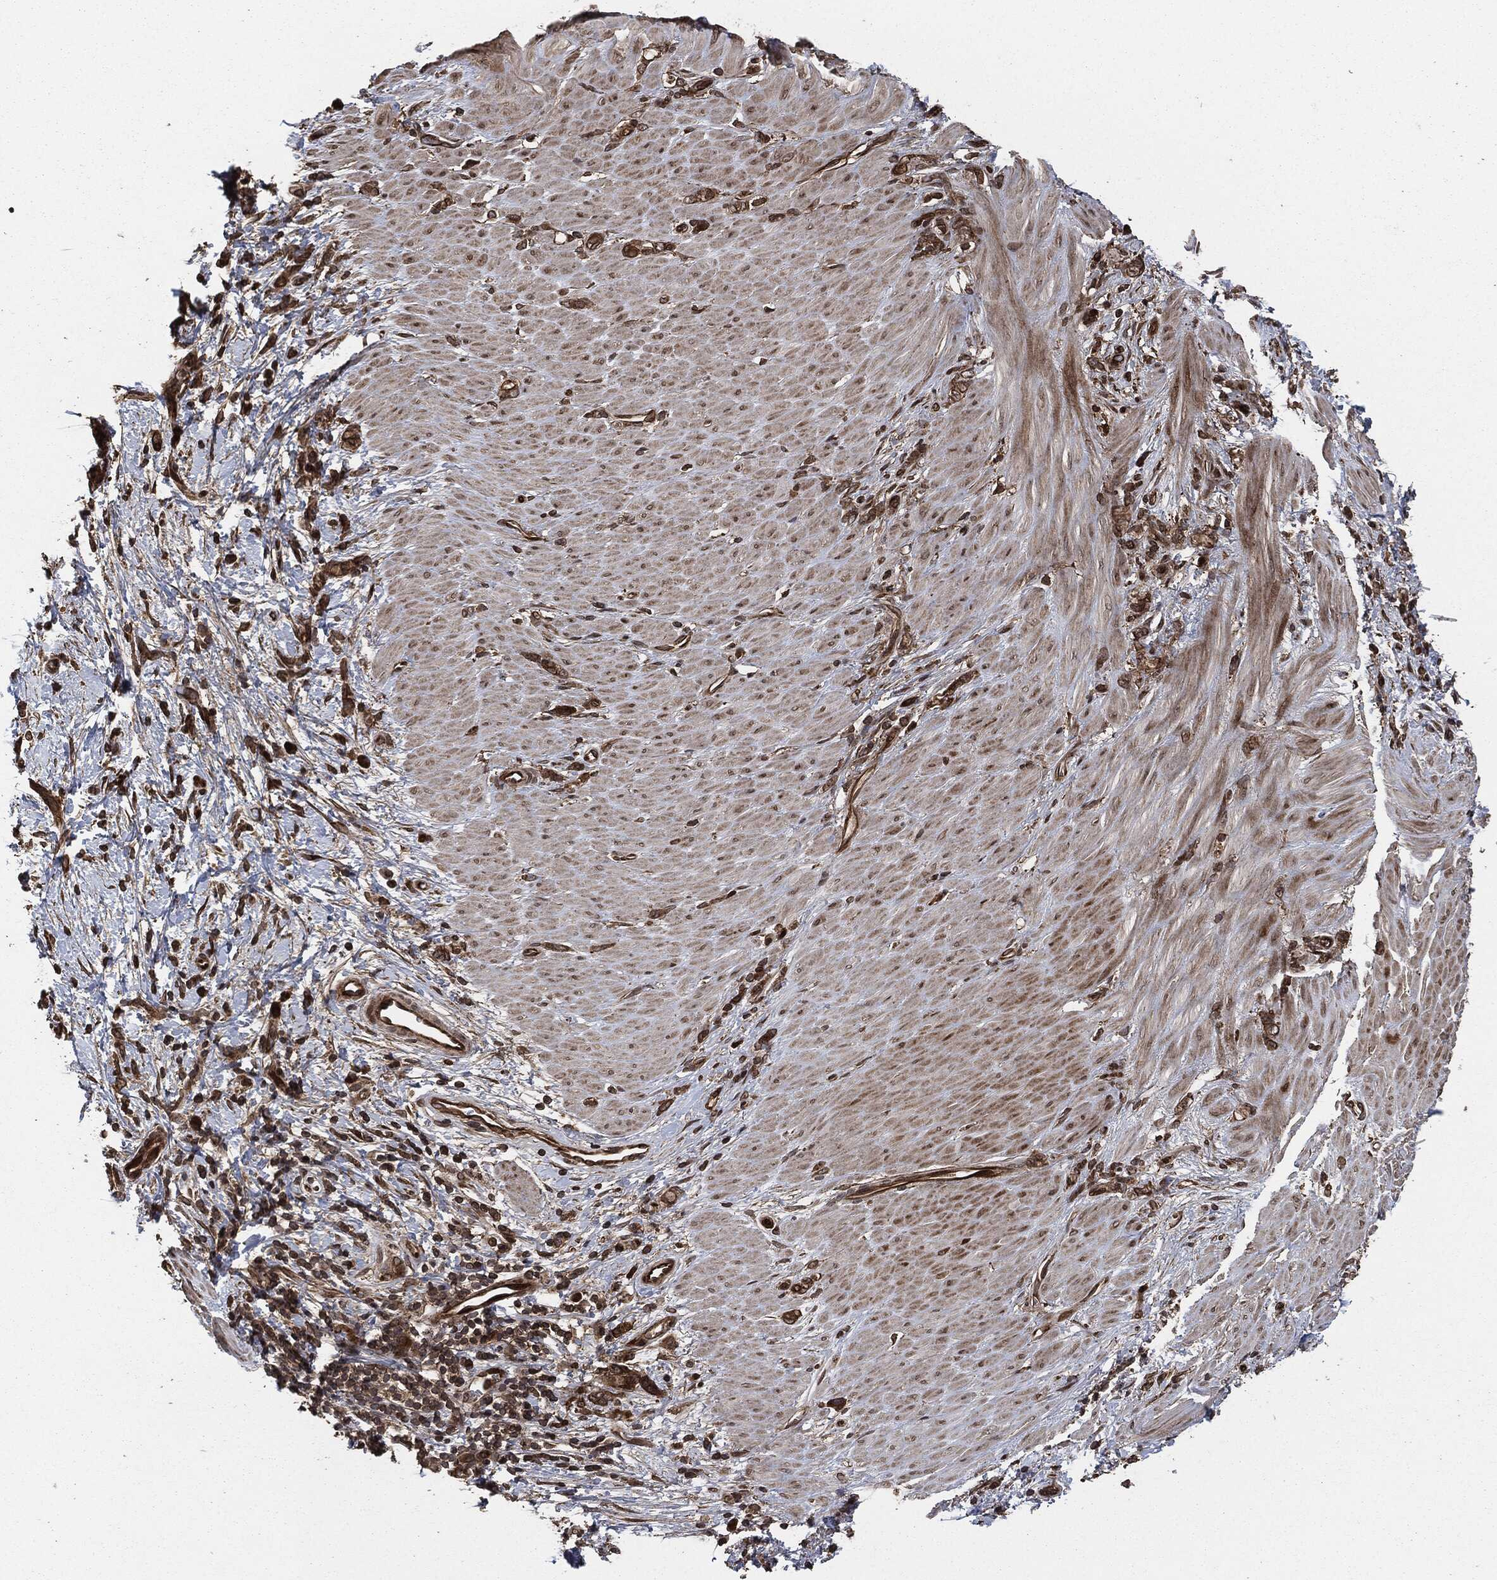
{"staining": {"intensity": "strong", "quantity": ">75%", "location": "cytoplasmic/membranous"}, "tissue": "stomach cancer", "cell_type": "Tumor cells", "image_type": "cancer", "snomed": [{"axis": "morphology", "description": "Normal tissue, NOS"}, {"axis": "morphology", "description": "Adenocarcinoma, NOS"}, {"axis": "topography", "description": "Stomach"}], "caption": "Immunohistochemistry photomicrograph of neoplastic tissue: human stomach adenocarcinoma stained using IHC demonstrates high levels of strong protein expression localized specifically in the cytoplasmic/membranous of tumor cells, appearing as a cytoplasmic/membranous brown color.", "gene": "IFIT1", "patient": {"sex": "male", "age": 67}}